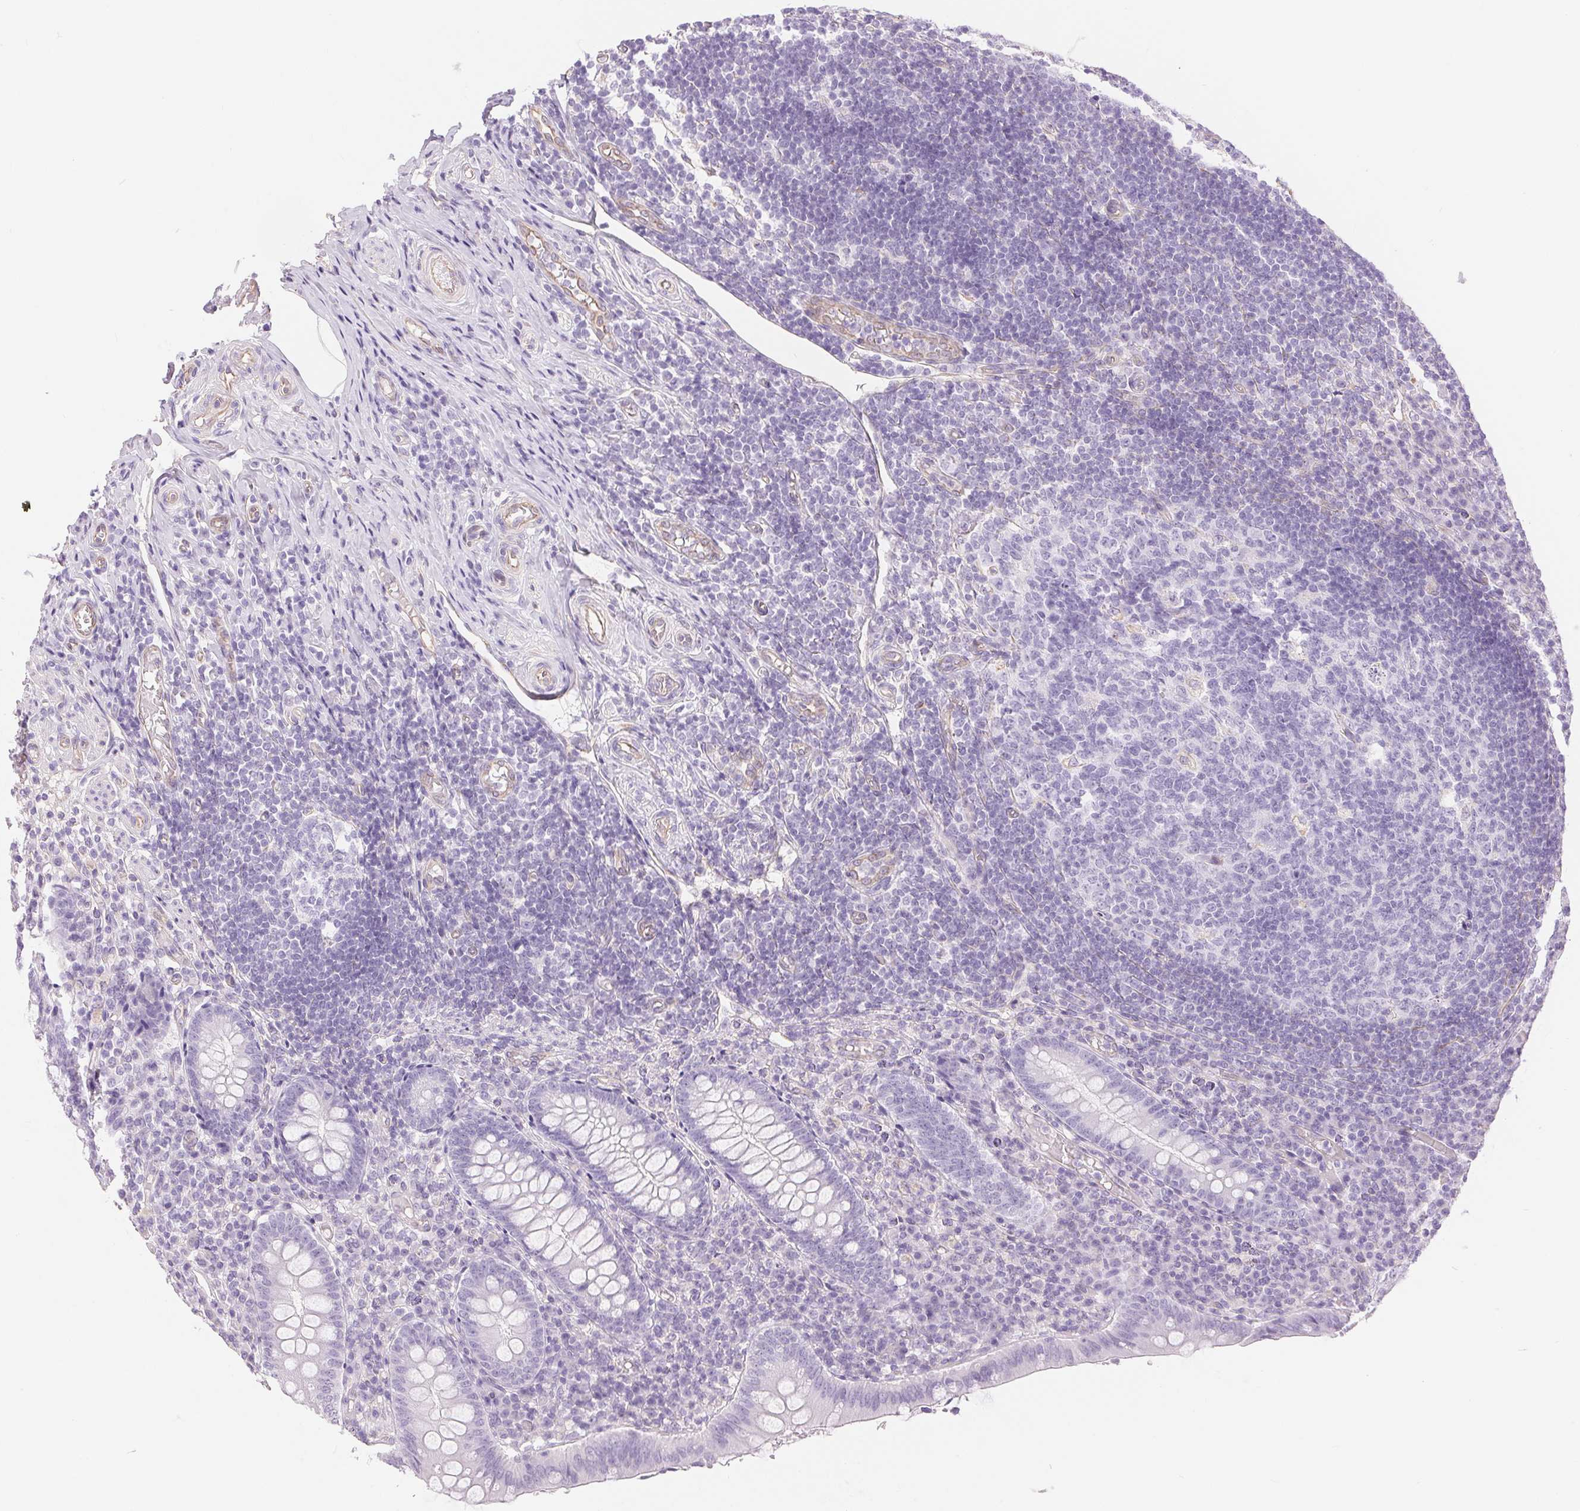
{"staining": {"intensity": "negative", "quantity": "none", "location": "none"}, "tissue": "appendix", "cell_type": "Glandular cells", "image_type": "normal", "snomed": [{"axis": "morphology", "description": "Normal tissue, NOS"}, {"axis": "topography", "description": "Appendix"}], "caption": "There is no significant expression in glandular cells of appendix.", "gene": "GFAP", "patient": {"sex": "male", "age": 18}}